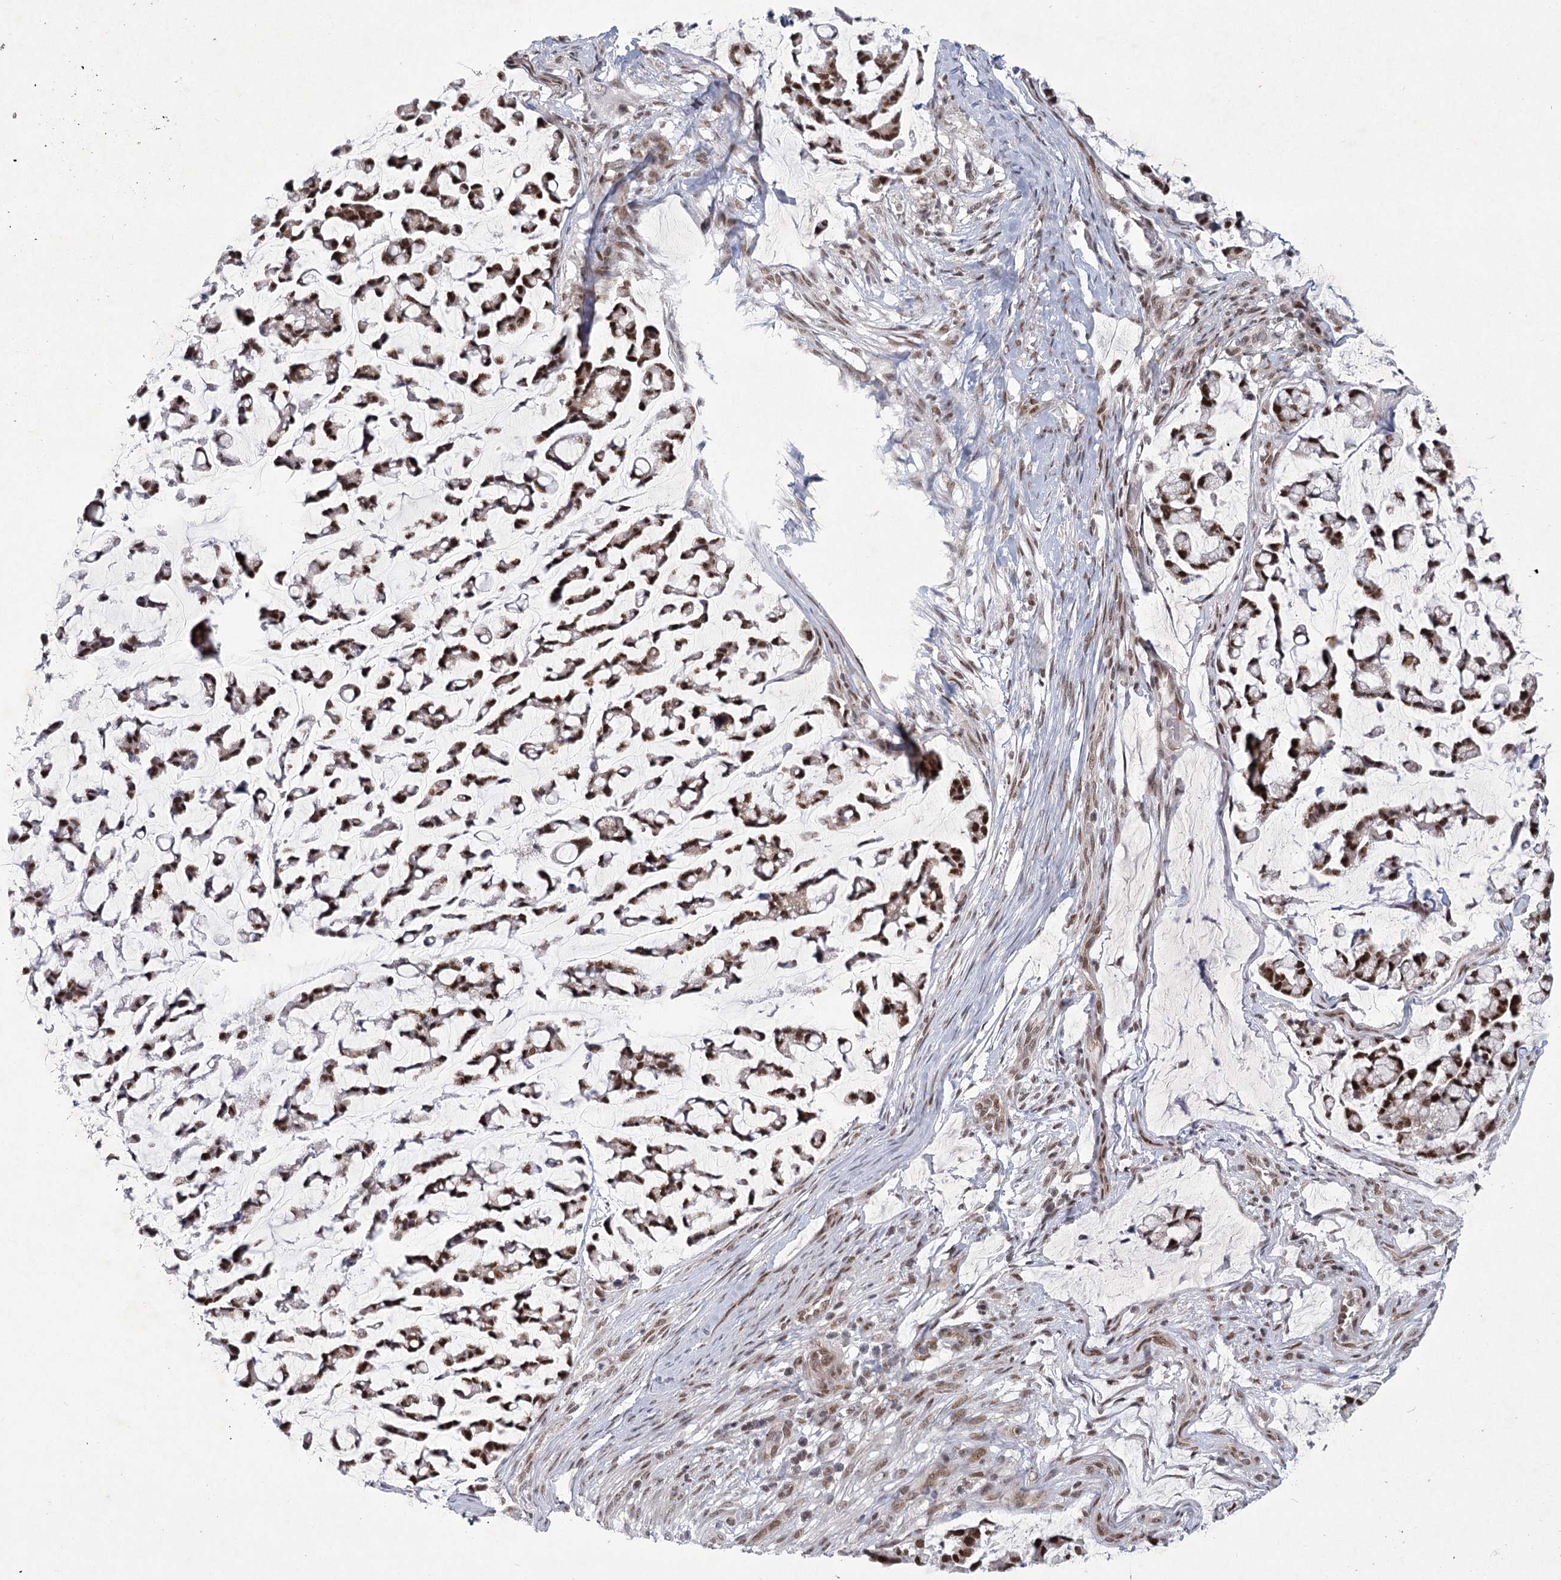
{"staining": {"intensity": "strong", "quantity": ">75%", "location": "nuclear"}, "tissue": "stomach cancer", "cell_type": "Tumor cells", "image_type": "cancer", "snomed": [{"axis": "morphology", "description": "Adenocarcinoma, NOS"}, {"axis": "topography", "description": "Stomach, lower"}], "caption": "The immunohistochemical stain shows strong nuclear expression in tumor cells of stomach cancer (adenocarcinoma) tissue.", "gene": "CIB4", "patient": {"sex": "male", "age": 67}}